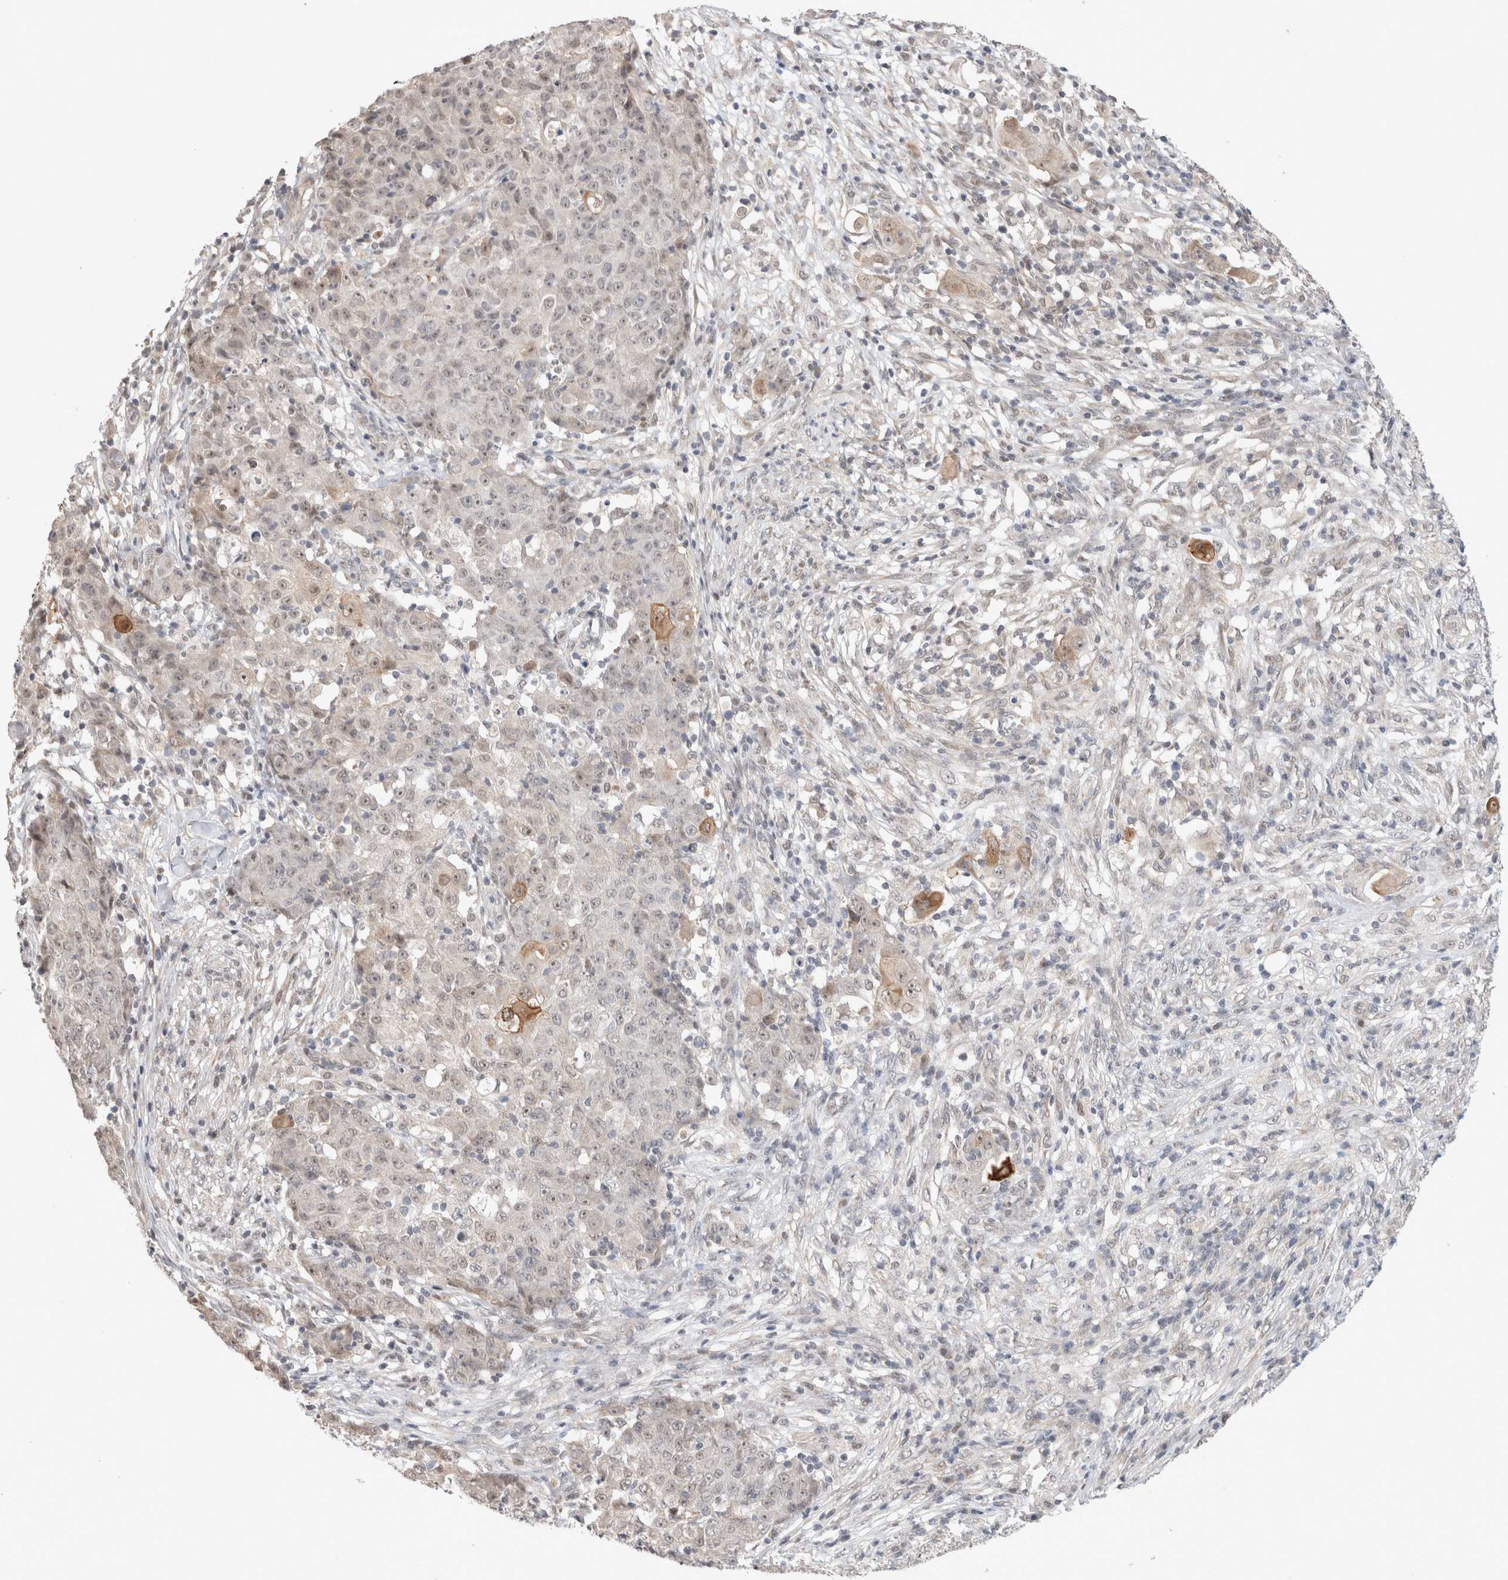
{"staining": {"intensity": "weak", "quantity": "25%-75%", "location": "cytoplasmic/membranous,nuclear"}, "tissue": "ovarian cancer", "cell_type": "Tumor cells", "image_type": "cancer", "snomed": [{"axis": "morphology", "description": "Carcinoma, endometroid"}, {"axis": "topography", "description": "Ovary"}], "caption": "DAB (3,3'-diaminobenzidine) immunohistochemical staining of human ovarian cancer (endometroid carcinoma) displays weak cytoplasmic/membranous and nuclear protein expression in about 25%-75% of tumor cells.", "gene": "SYDE2", "patient": {"sex": "female", "age": 42}}